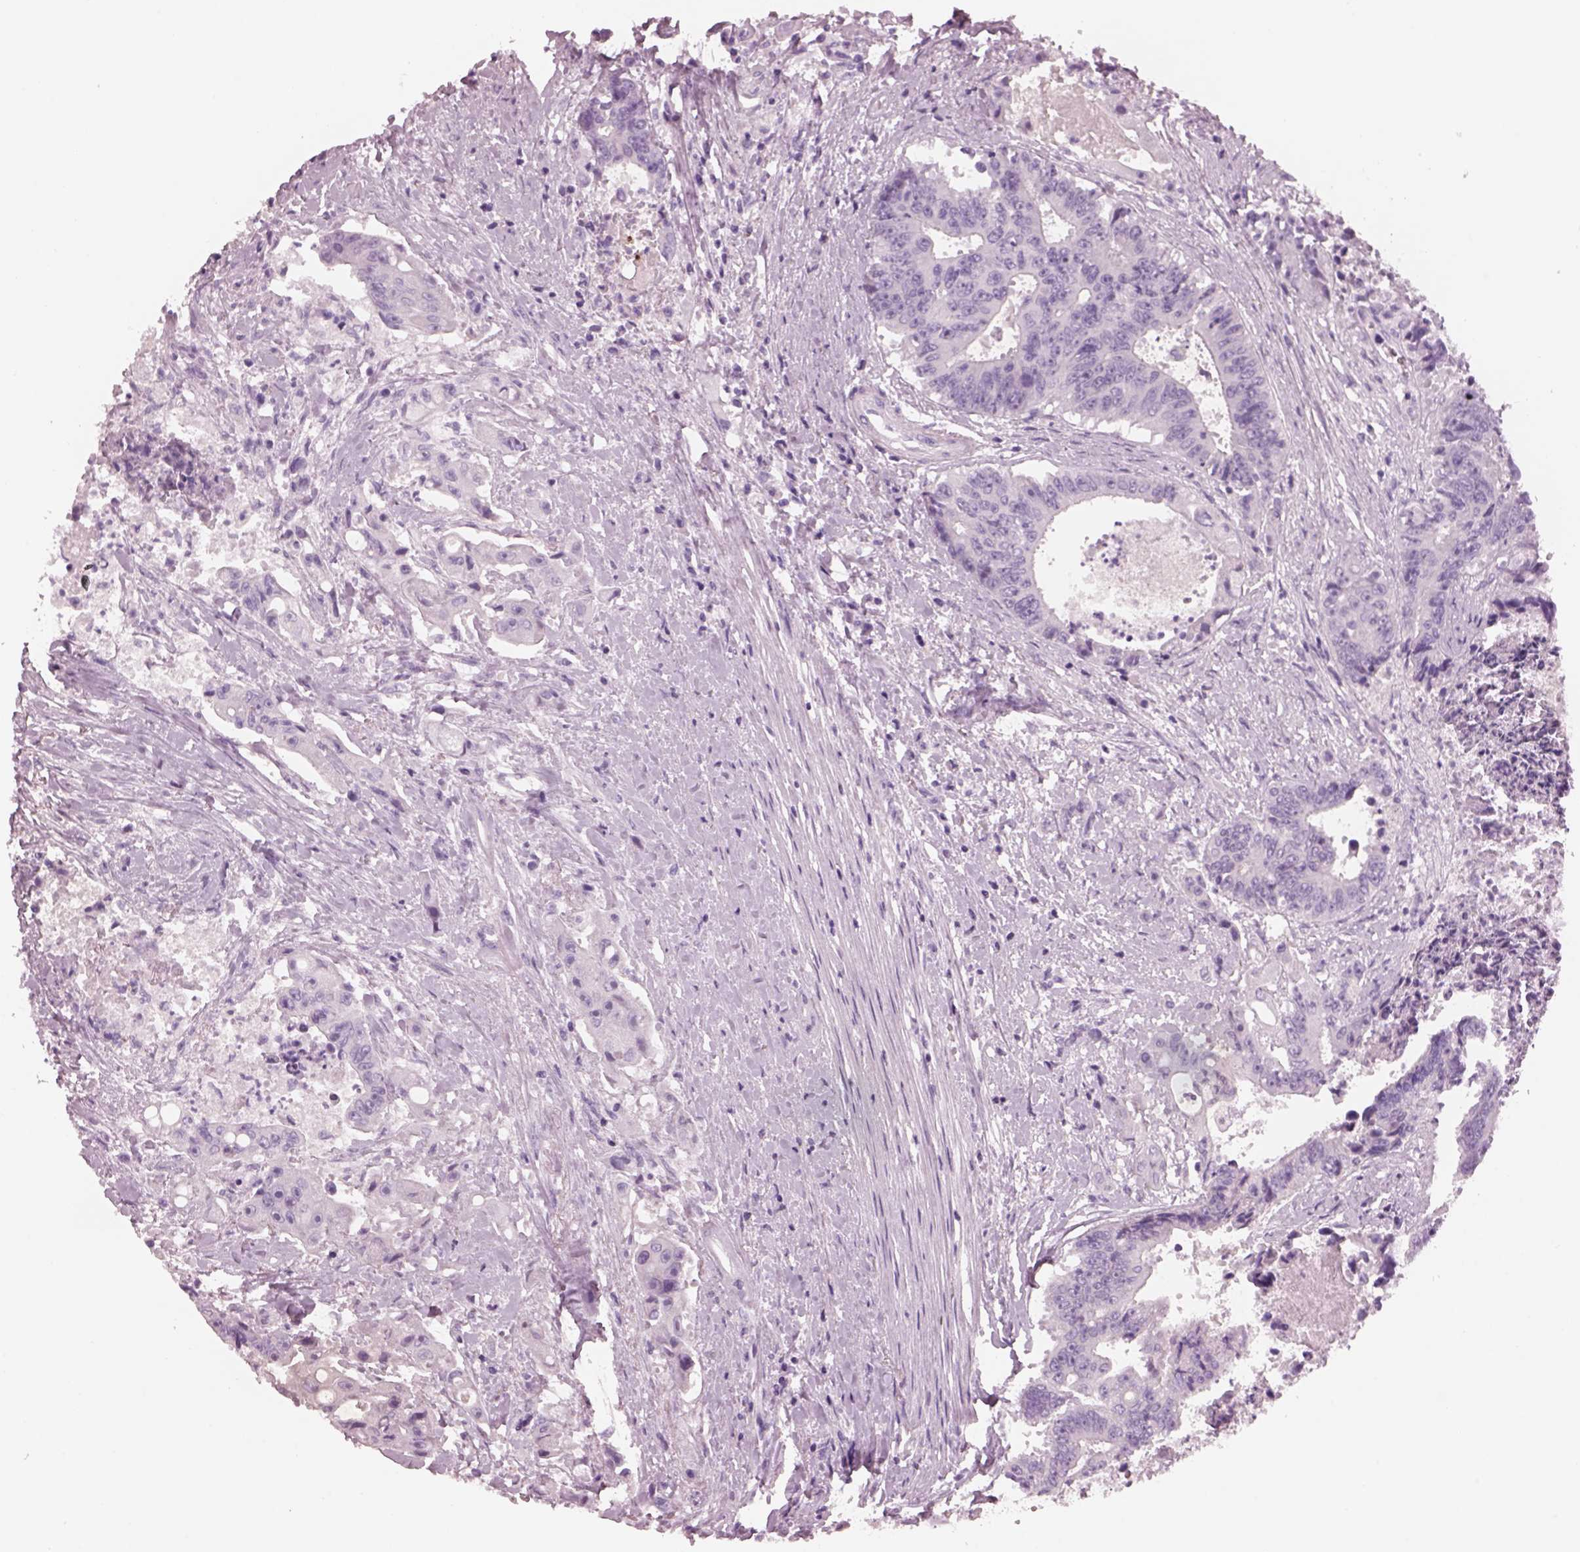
{"staining": {"intensity": "negative", "quantity": "none", "location": "none"}, "tissue": "colorectal cancer", "cell_type": "Tumor cells", "image_type": "cancer", "snomed": [{"axis": "morphology", "description": "Adenocarcinoma, NOS"}, {"axis": "topography", "description": "Rectum"}], "caption": "This is a micrograph of immunohistochemistry (IHC) staining of colorectal adenocarcinoma, which shows no expression in tumor cells.", "gene": "PACRG", "patient": {"sex": "male", "age": 54}}